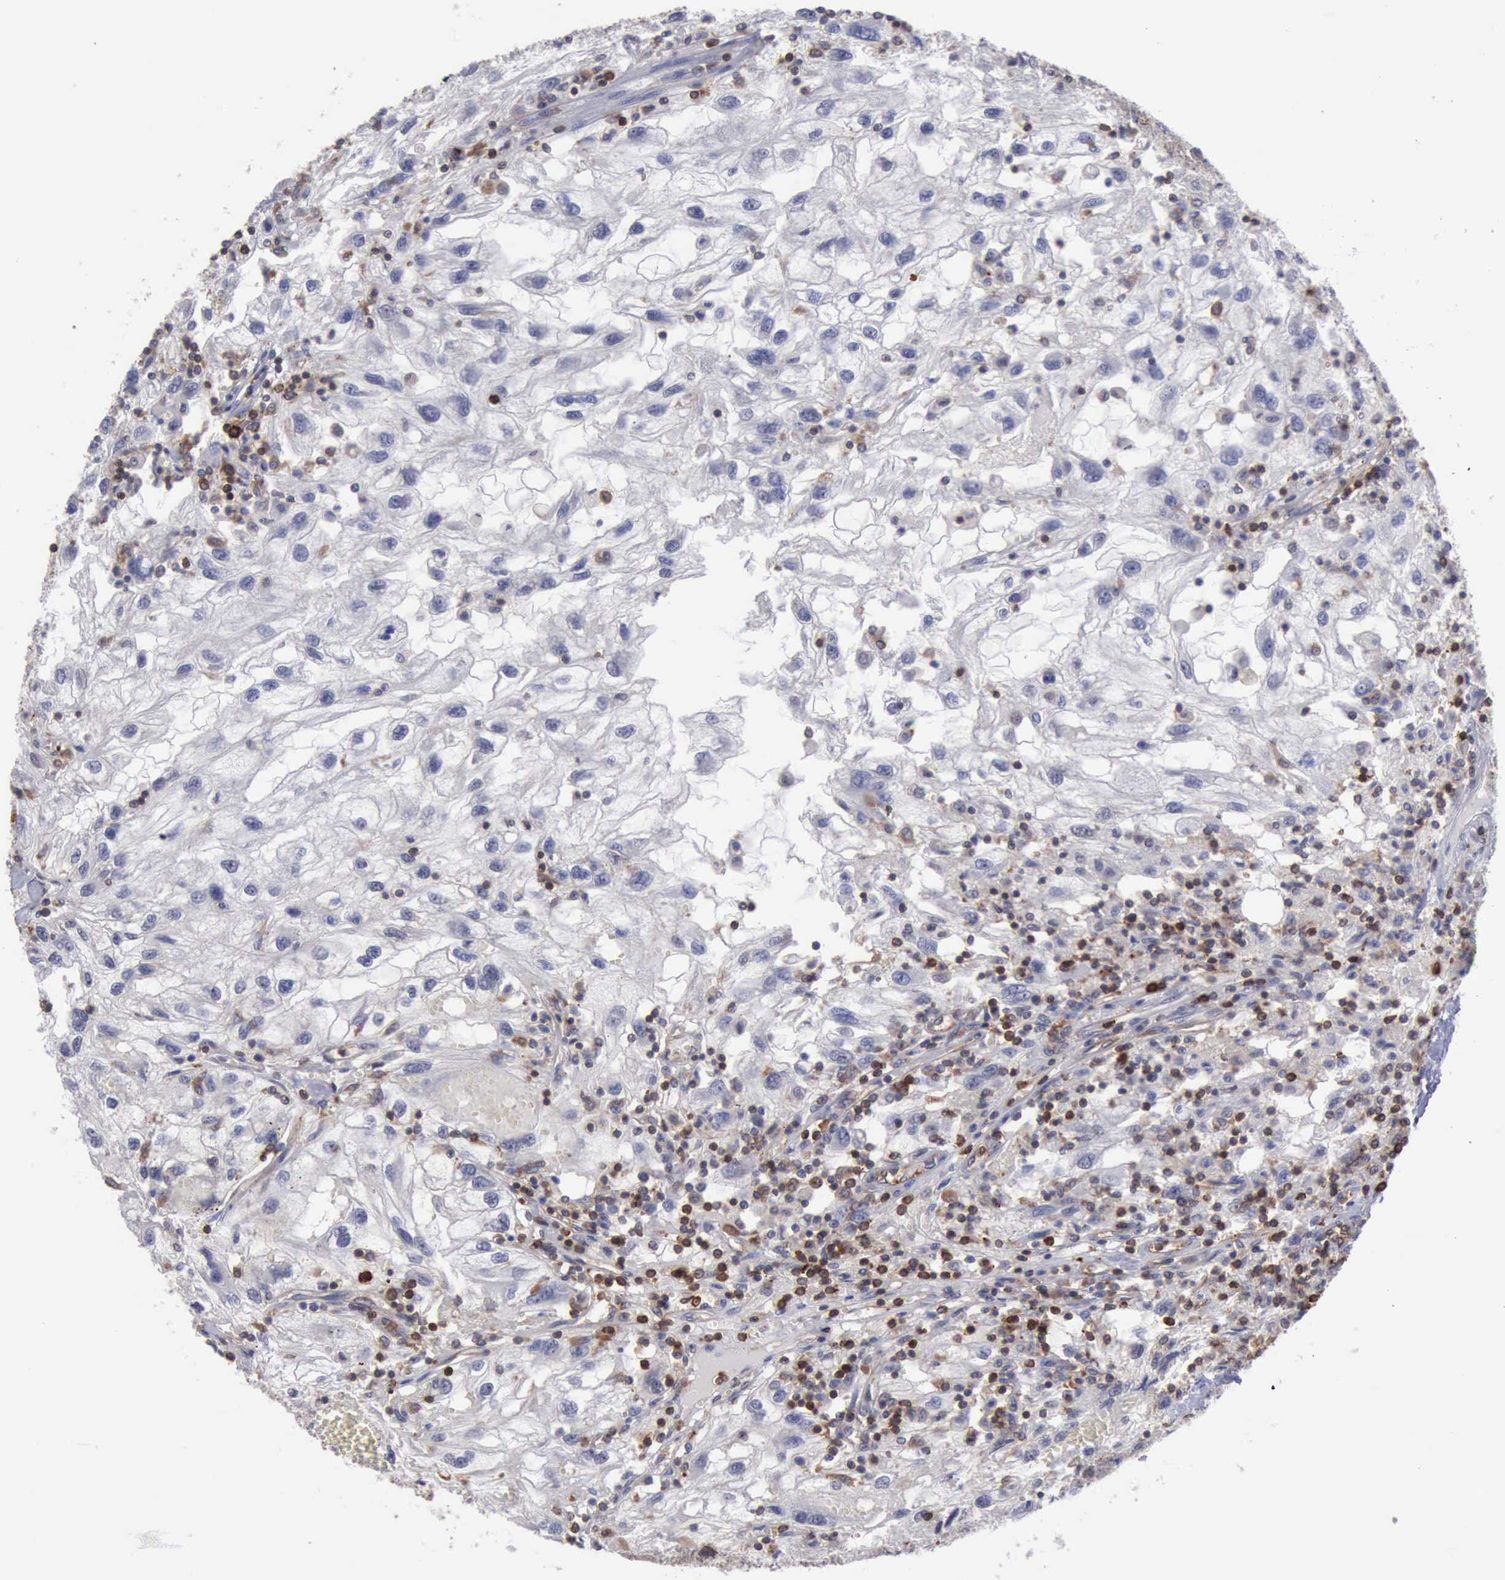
{"staining": {"intensity": "negative", "quantity": "none", "location": "none"}, "tissue": "renal cancer", "cell_type": "Tumor cells", "image_type": "cancer", "snomed": [{"axis": "morphology", "description": "Normal tissue, NOS"}, {"axis": "morphology", "description": "Adenocarcinoma, NOS"}, {"axis": "topography", "description": "Kidney"}], "caption": "An image of human renal adenocarcinoma is negative for staining in tumor cells.", "gene": "PDCD4", "patient": {"sex": "male", "age": 71}}